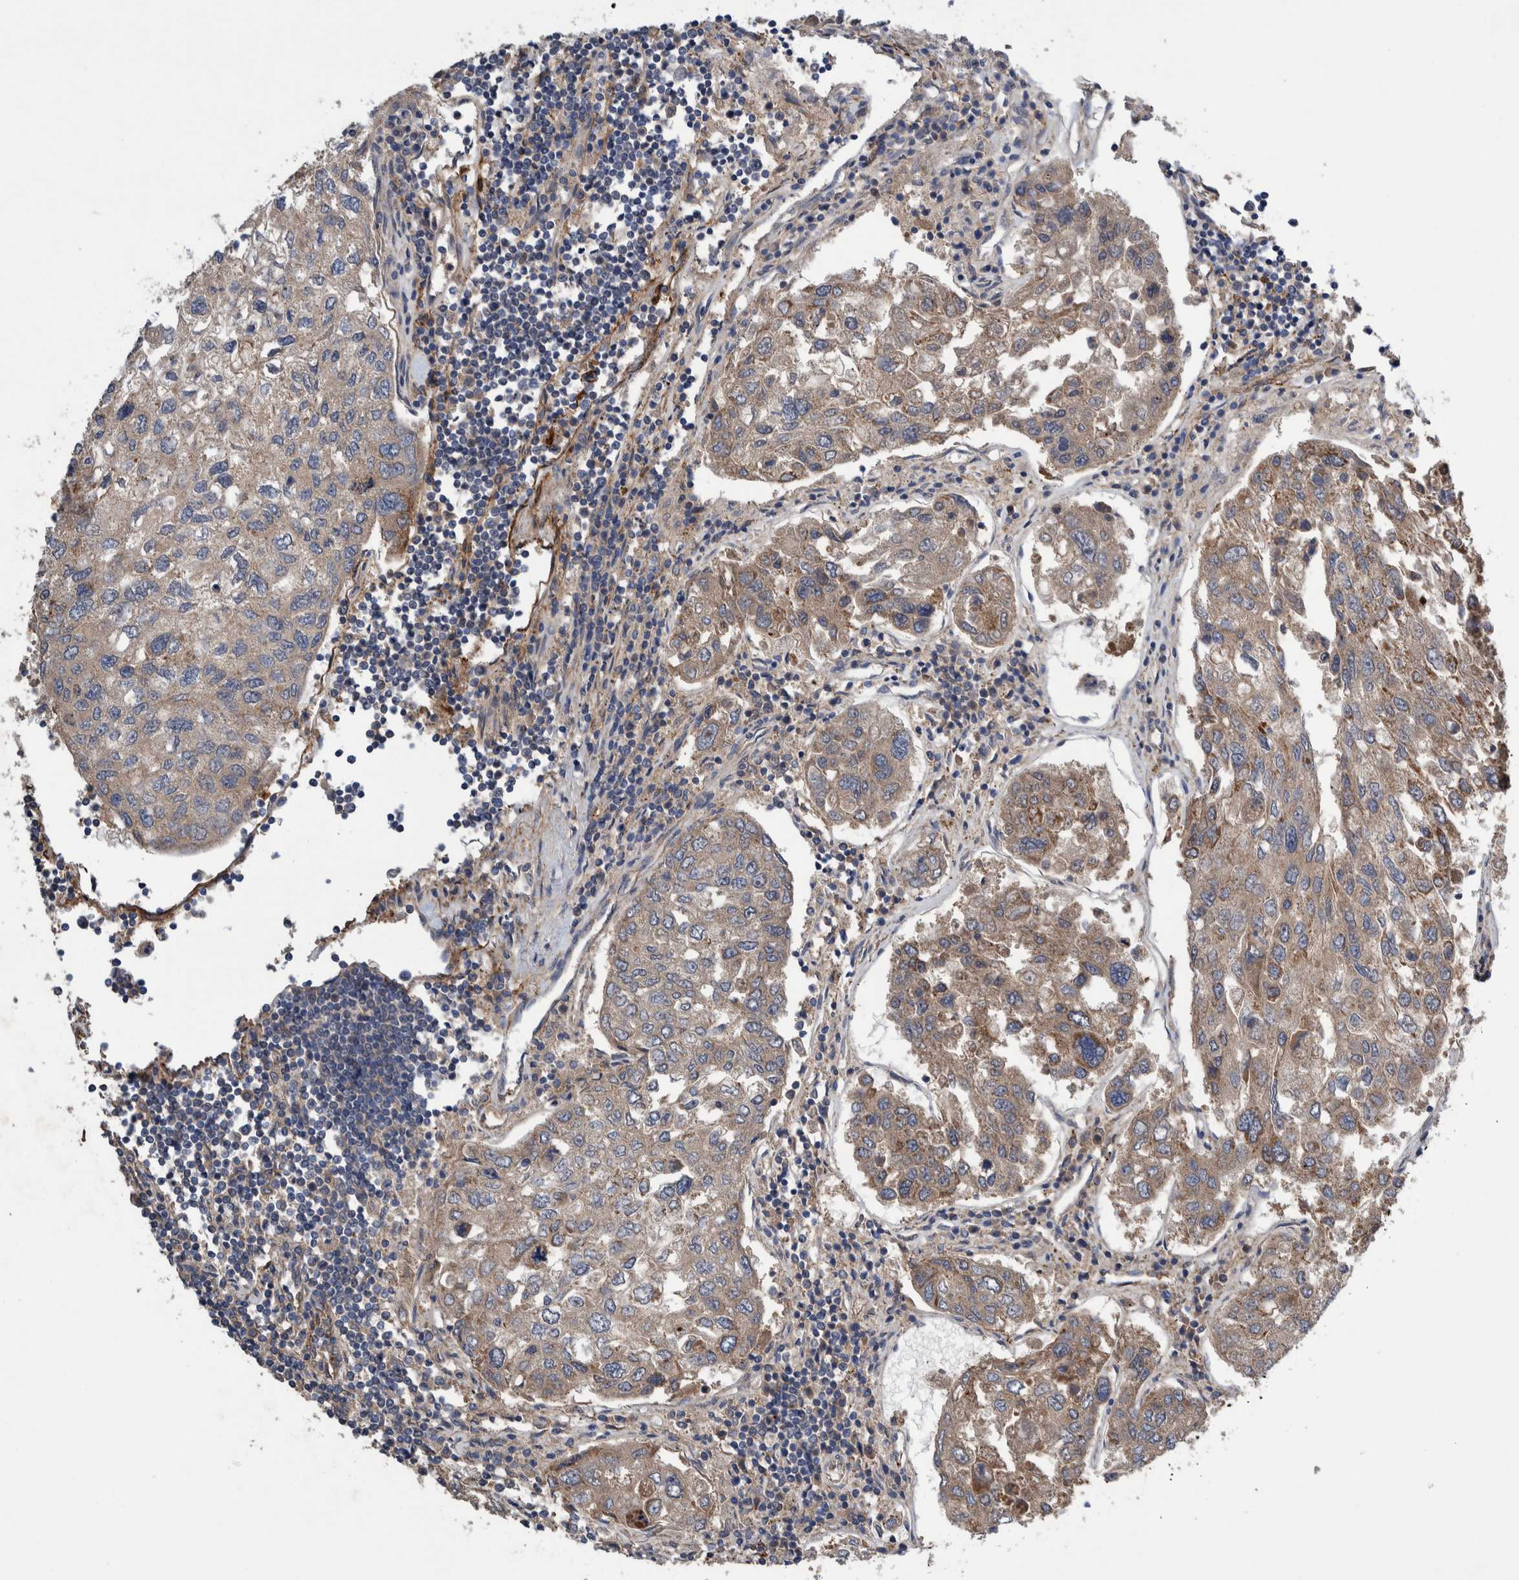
{"staining": {"intensity": "weak", "quantity": ">75%", "location": "cytoplasmic/membranous"}, "tissue": "urothelial cancer", "cell_type": "Tumor cells", "image_type": "cancer", "snomed": [{"axis": "morphology", "description": "Urothelial carcinoma, High grade"}, {"axis": "topography", "description": "Lymph node"}, {"axis": "topography", "description": "Urinary bladder"}], "caption": "Immunohistochemistry (IHC) staining of urothelial cancer, which reveals low levels of weak cytoplasmic/membranous positivity in approximately >75% of tumor cells indicating weak cytoplasmic/membranous protein staining. The staining was performed using DAB (brown) for protein detection and nuclei were counterstained in hematoxylin (blue).", "gene": "PIK3R6", "patient": {"sex": "male", "age": 51}}